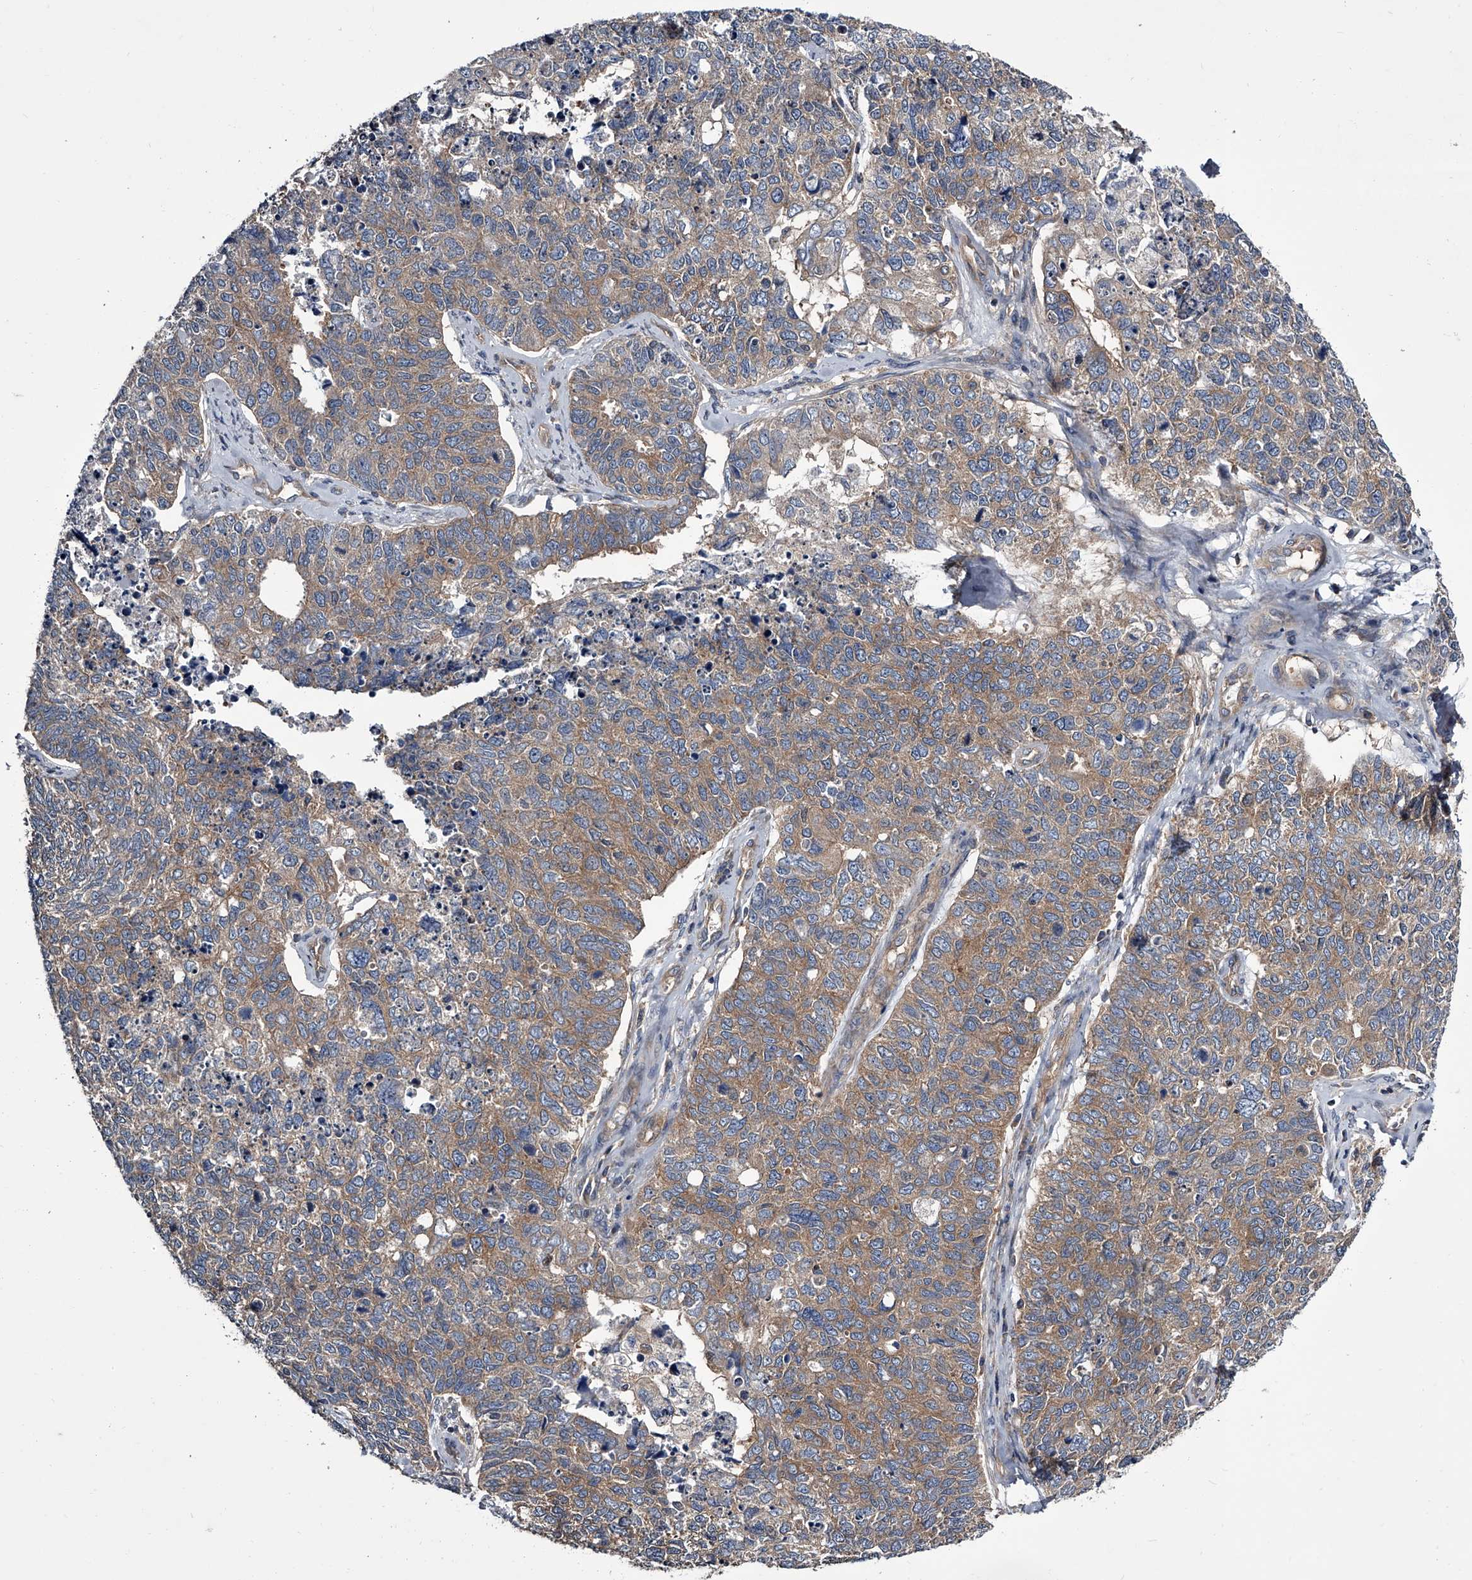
{"staining": {"intensity": "weak", "quantity": "25%-75%", "location": "cytoplasmic/membranous"}, "tissue": "cervical cancer", "cell_type": "Tumor cells", "image_type": "cancer", "snomed": [{"axis": "morphology", "description": "Squamous cell carcinoma, NOS"}, {"axis": "topography", "description": "Cervix"}], "caption": "There is low levels of weak cytoplasmic/membranous positivity in tumor cells of squamous cell carcinoma (cervical), as demonstrated by immunohistochemical staining (brown color).", "gene": "GAPVD1", "patient": {"sex": "female", "age": 63}}